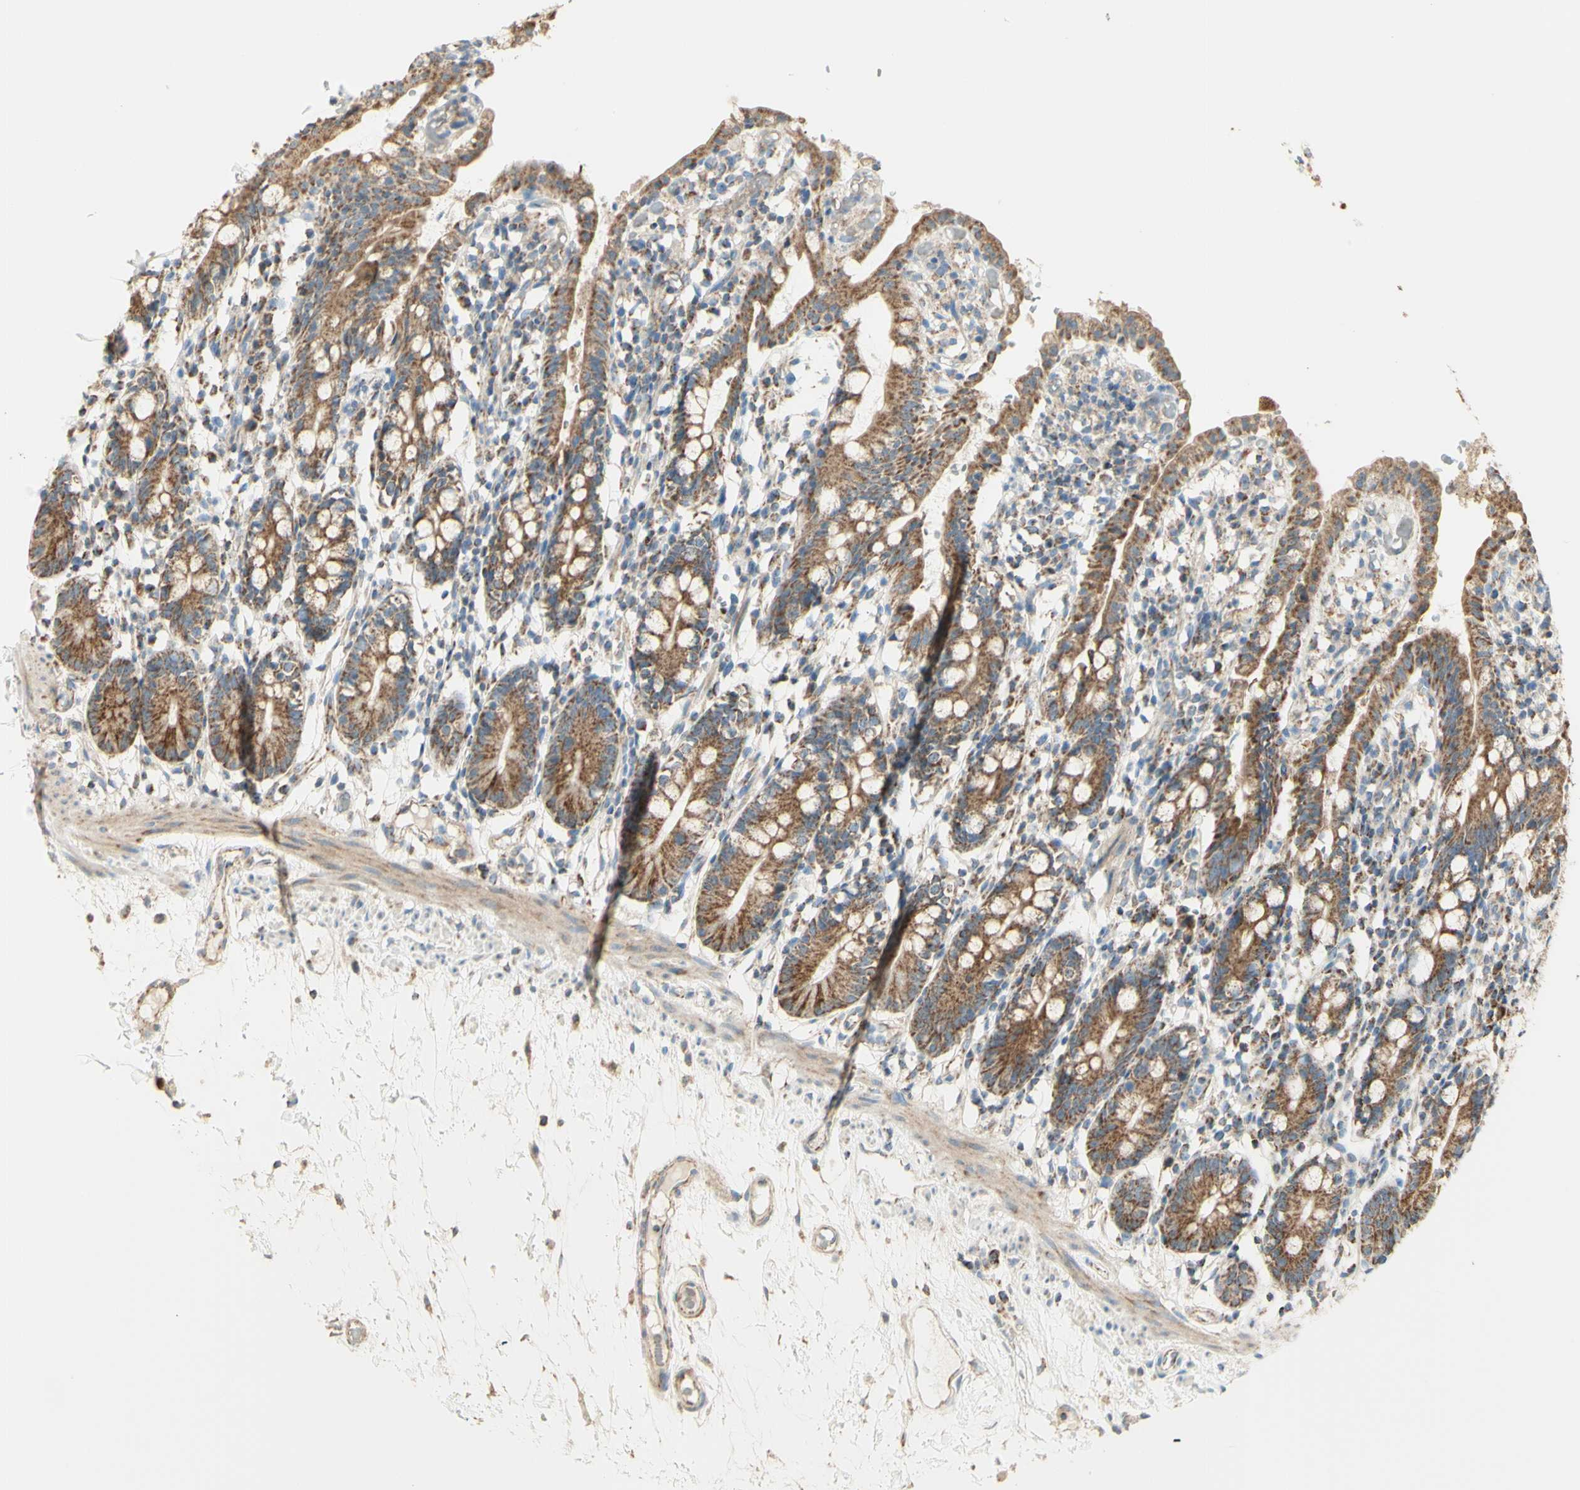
{"staining": {"intensity": "strong", "quantity": ">75%", "location": "cytoplasmic/membranous"}, "tissue": "small intestine", "cell_type": "Glandular cells", "image_type": "normal", "snomed": [{"axis": "morphology", "description": "Normal tissue, NOS"}, {"axis": "morphology", "description": "Cystadenocarcinoma, serous, Metastatic site"}, {"axis": "topography", "description": "Small intestine"}], "caption": "Protein expression analysis of normal small intestine demonstrates strong cytoplasmic/membranous expression in about >75% of glandular cells. (DAB IHC with brightfield microscopy, high magnification).", "gene": "LETM1", "patient": {"sex": "female", "age": 61}}